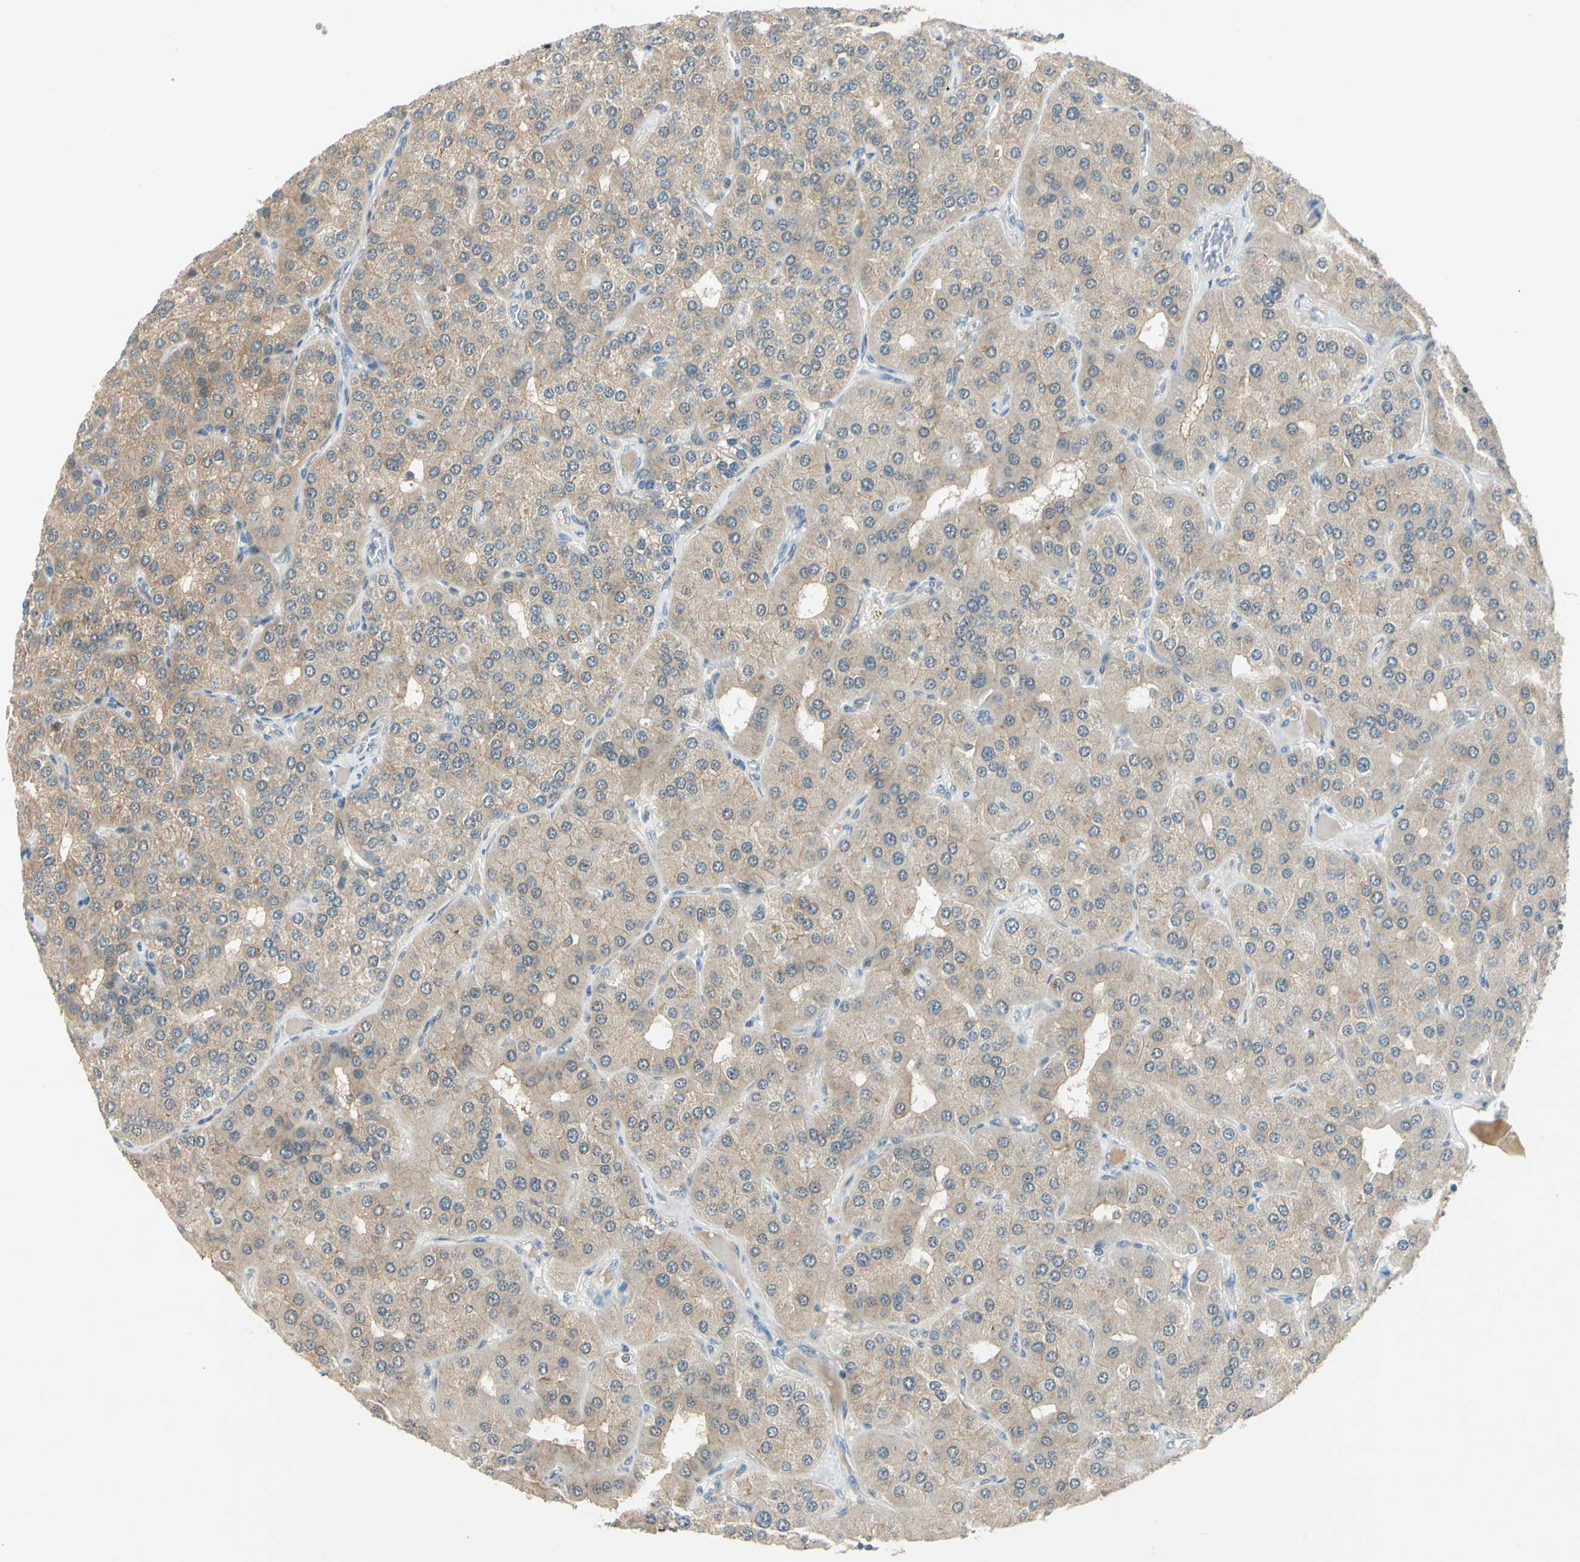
{"staining": {"intensity": "moderate", "quantity": ">75%", "location": "cytoplasmic/membranous"}, "tissue": "parathyroid gland", "cell_type": "Glandular cells", "image_type": "normal", "snomed": [{"axis": "morphology", "description": "Normal tissue, NOS"}, {"axis": "morphology", "description": "Adenoma, NOS"}, {"axis": "topography", "description": "Parathyroid gland"}], "caption": "Glandular cells display medium levels of moderate cytoplasmic/membranous staining in about >75% of cells in benign parathyroid gland. (IHC, brightfield microscopy, high magnification).", "gene": "WIPI1", "patient": {"sex": "female", "age": 86}}